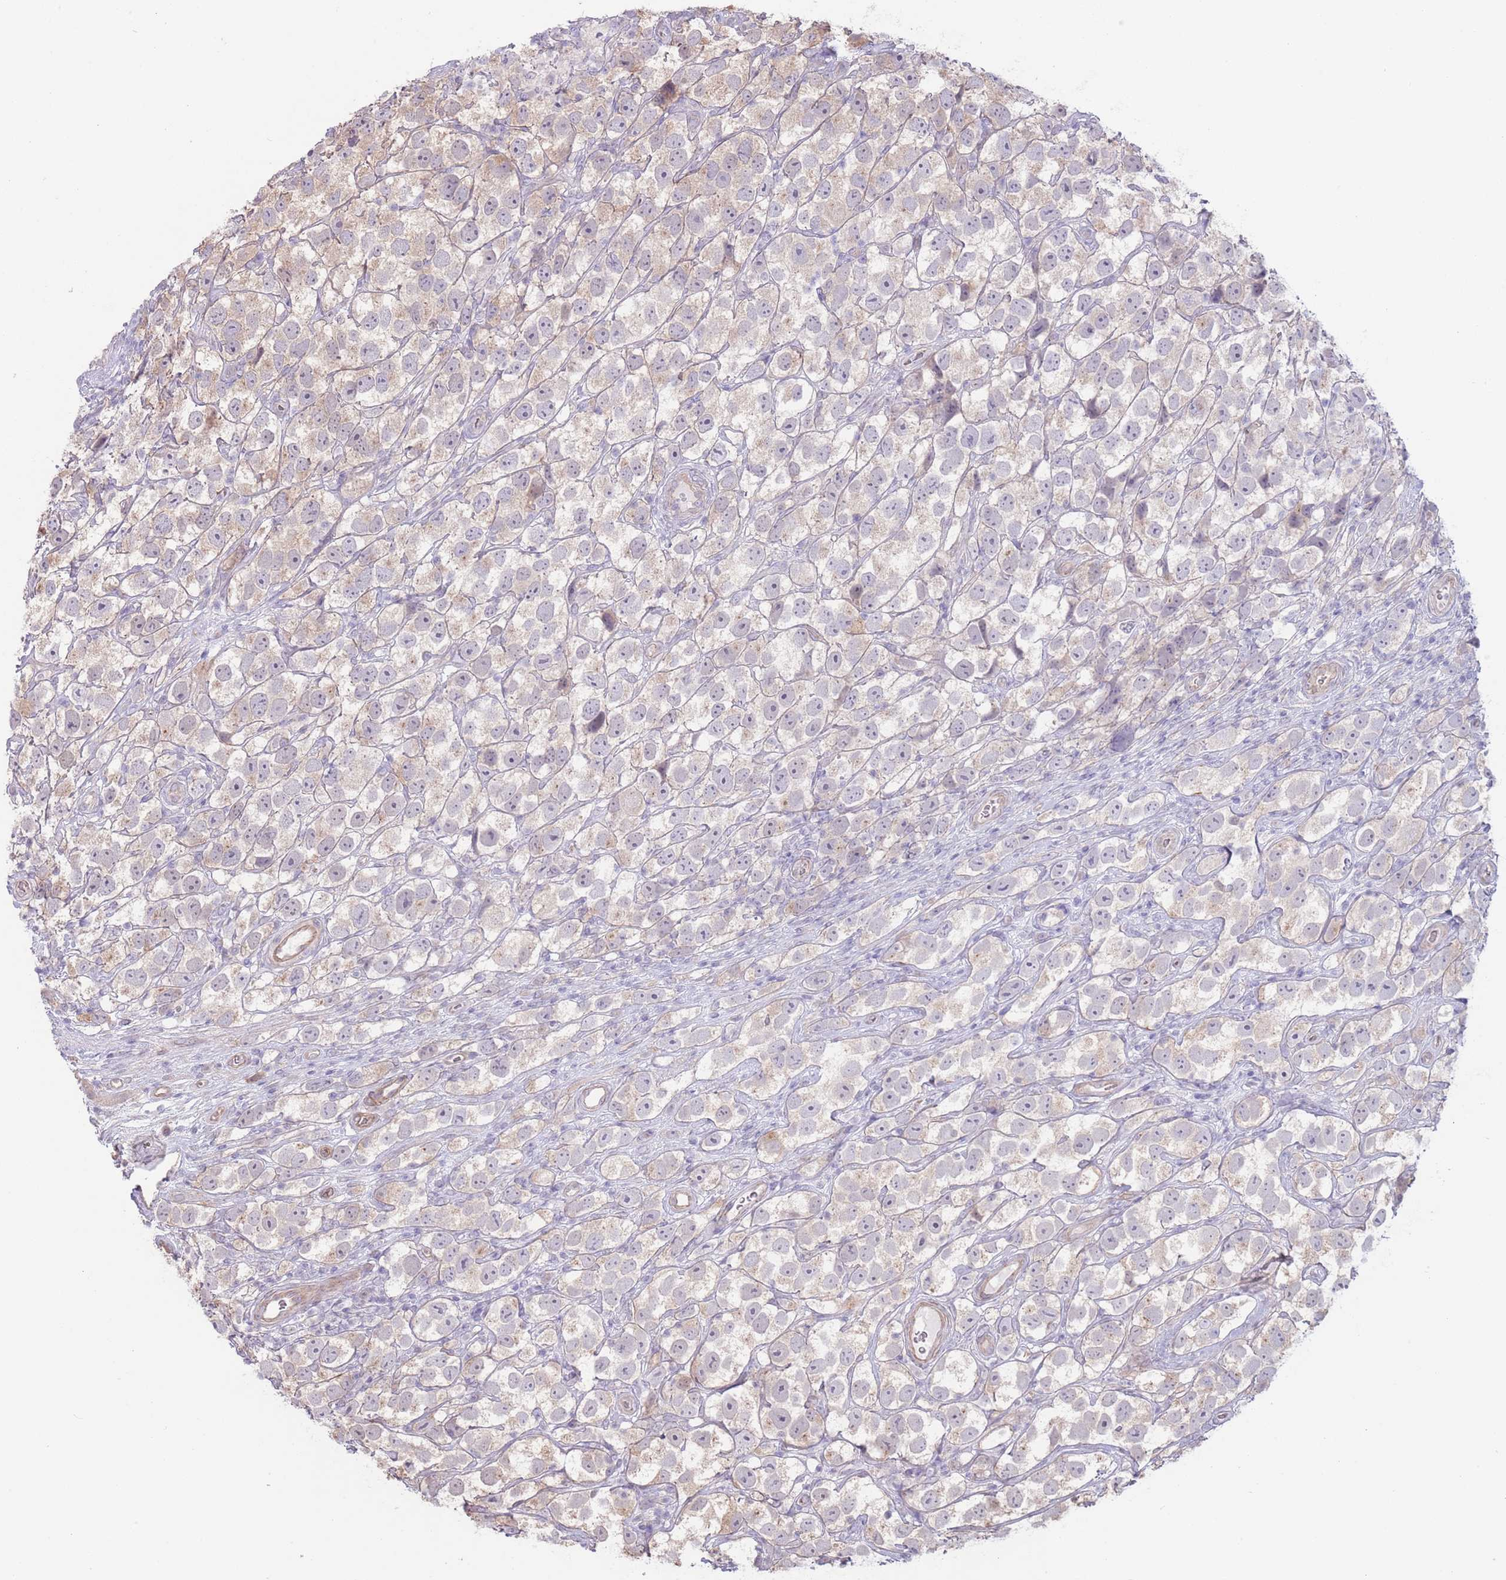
{"staining": {"intensity": "negative", "quantity": "none", "location": "none"}, "tissue": "testis cancer", "cell_type": "Tumor cells", "image_type": "cancer", "snomed": [{"axis": "morphology", "description": "Seminoma, NOS"}, {"axis": "topography", "description": "Testis"}], "caption": "DAB immunohistochemical staining of human seminoma (testis) shows no significant expression in tumor cells.", "gene": "LDHD", "patient": {"sex": "male", "age": 26}}